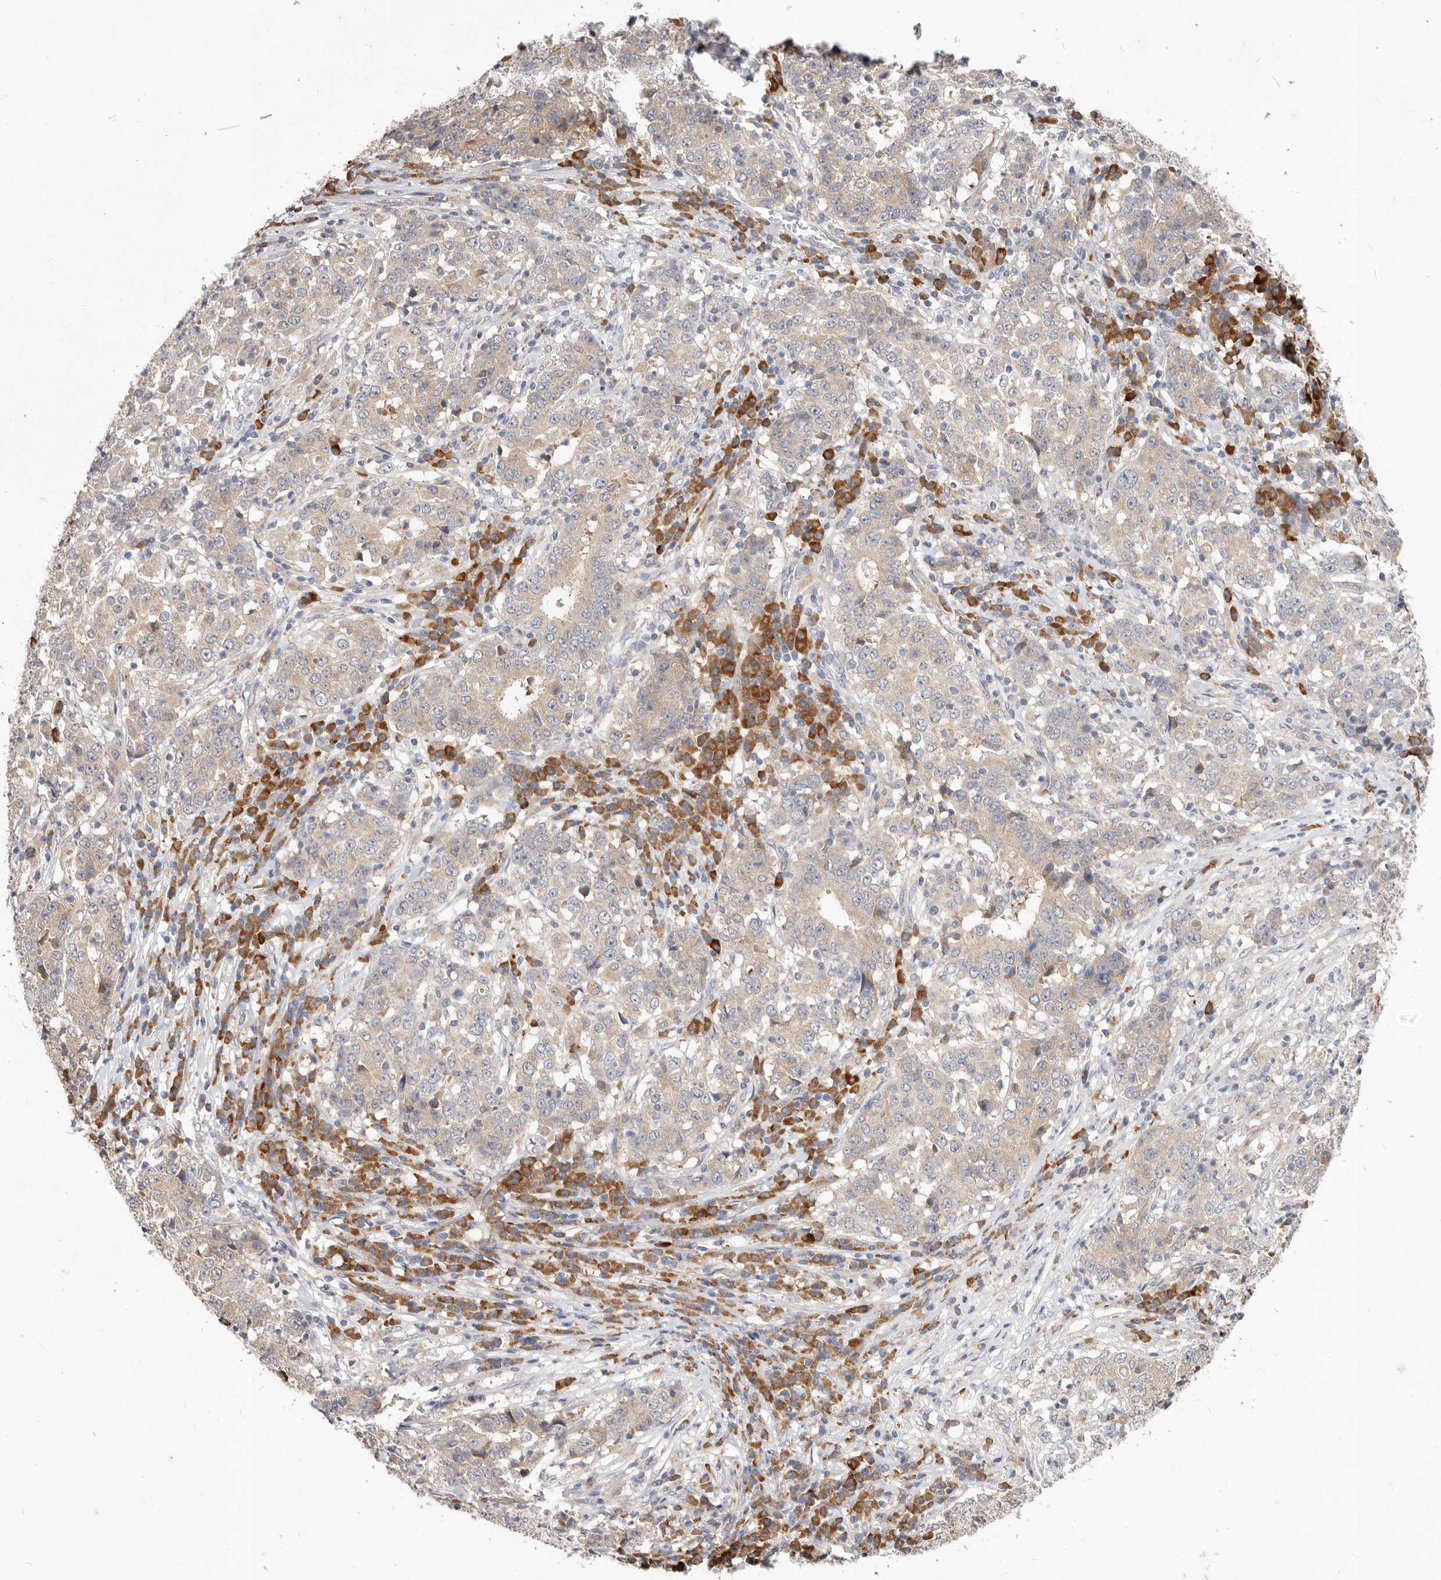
{"staining": {"intensity": "weak", "quantity": "25%-75%", "location": "cytoplasmic/membranous"}, "tissue": "stomach cancer", "cell_type": "Tumor cells", "image_type": "cancer", "snomed": [{"axis": "morphology", "description": "Adenocarcinoma, NOS"}, {"axis": "topography", "description": "Stomach"}], "caption": "About 25%-75% of tumor cells in stomach adenocarcinoma demonstrate weak cytoplasmic/membranous protein staining as visualized by brown immunohistochemical staining.", "gene": "WDR77", "patient": {"sex": "male", "age": 59}}